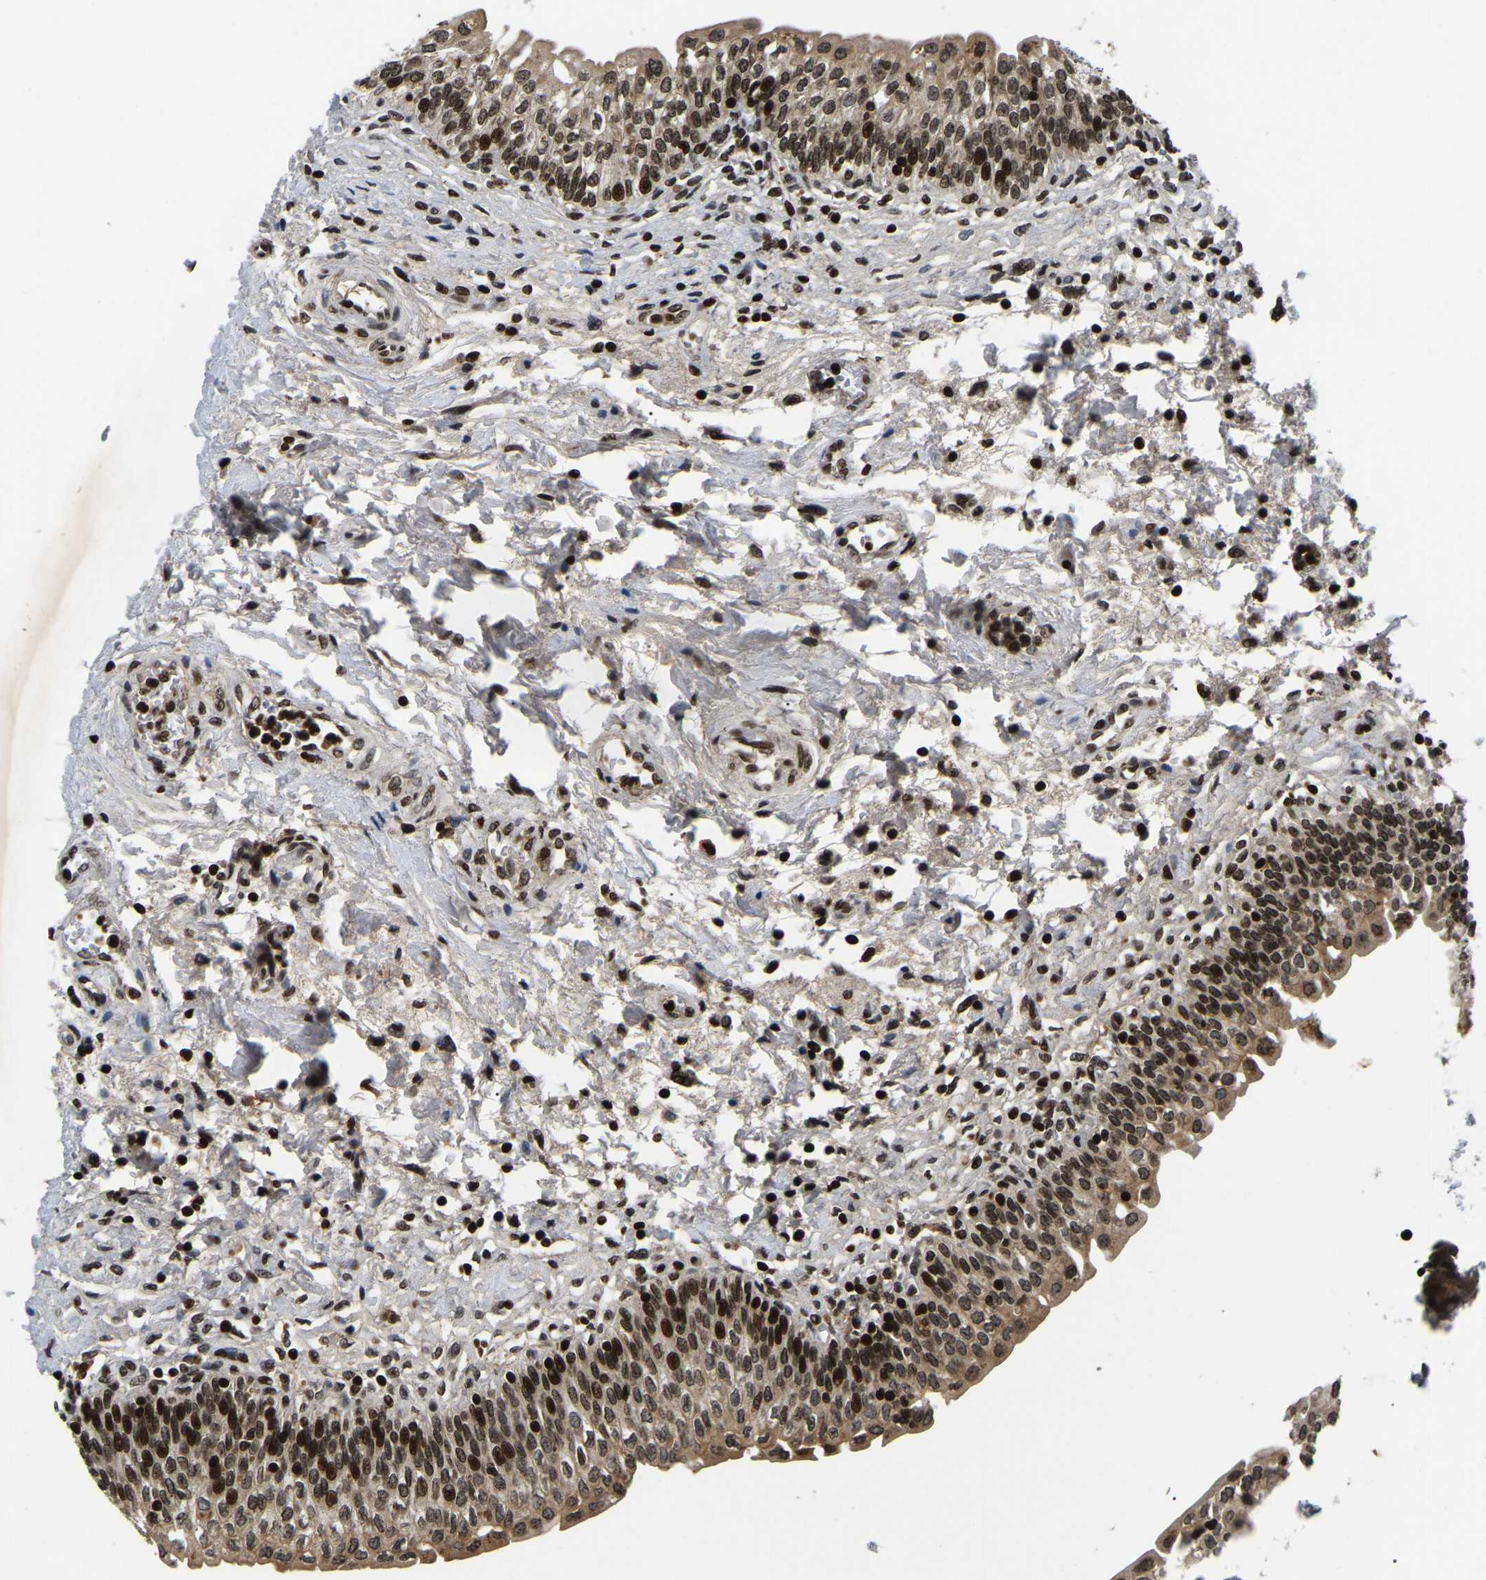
{"staining": {"intensity": "strong", "quantity": ">75%", "location": "cytoplasmic/membranous,nuclear"}, "tissue": "urinary bladder", "cell_type": "Urothelial cells", "image_type": "normal", "snomed": [{"axis": "morphology", "description": "Normal tissue, NOS"}, {"axis": "topography", "description": "Urinary bladder"}], "caption": "A photomicrograph of urinary bladder stained for a protein shows strong cytoplasmic/membranous,nuclear brown staining in urothelial cells.", "gene": "LRRC61", "patient": {"sex": "male", "age": 55}}